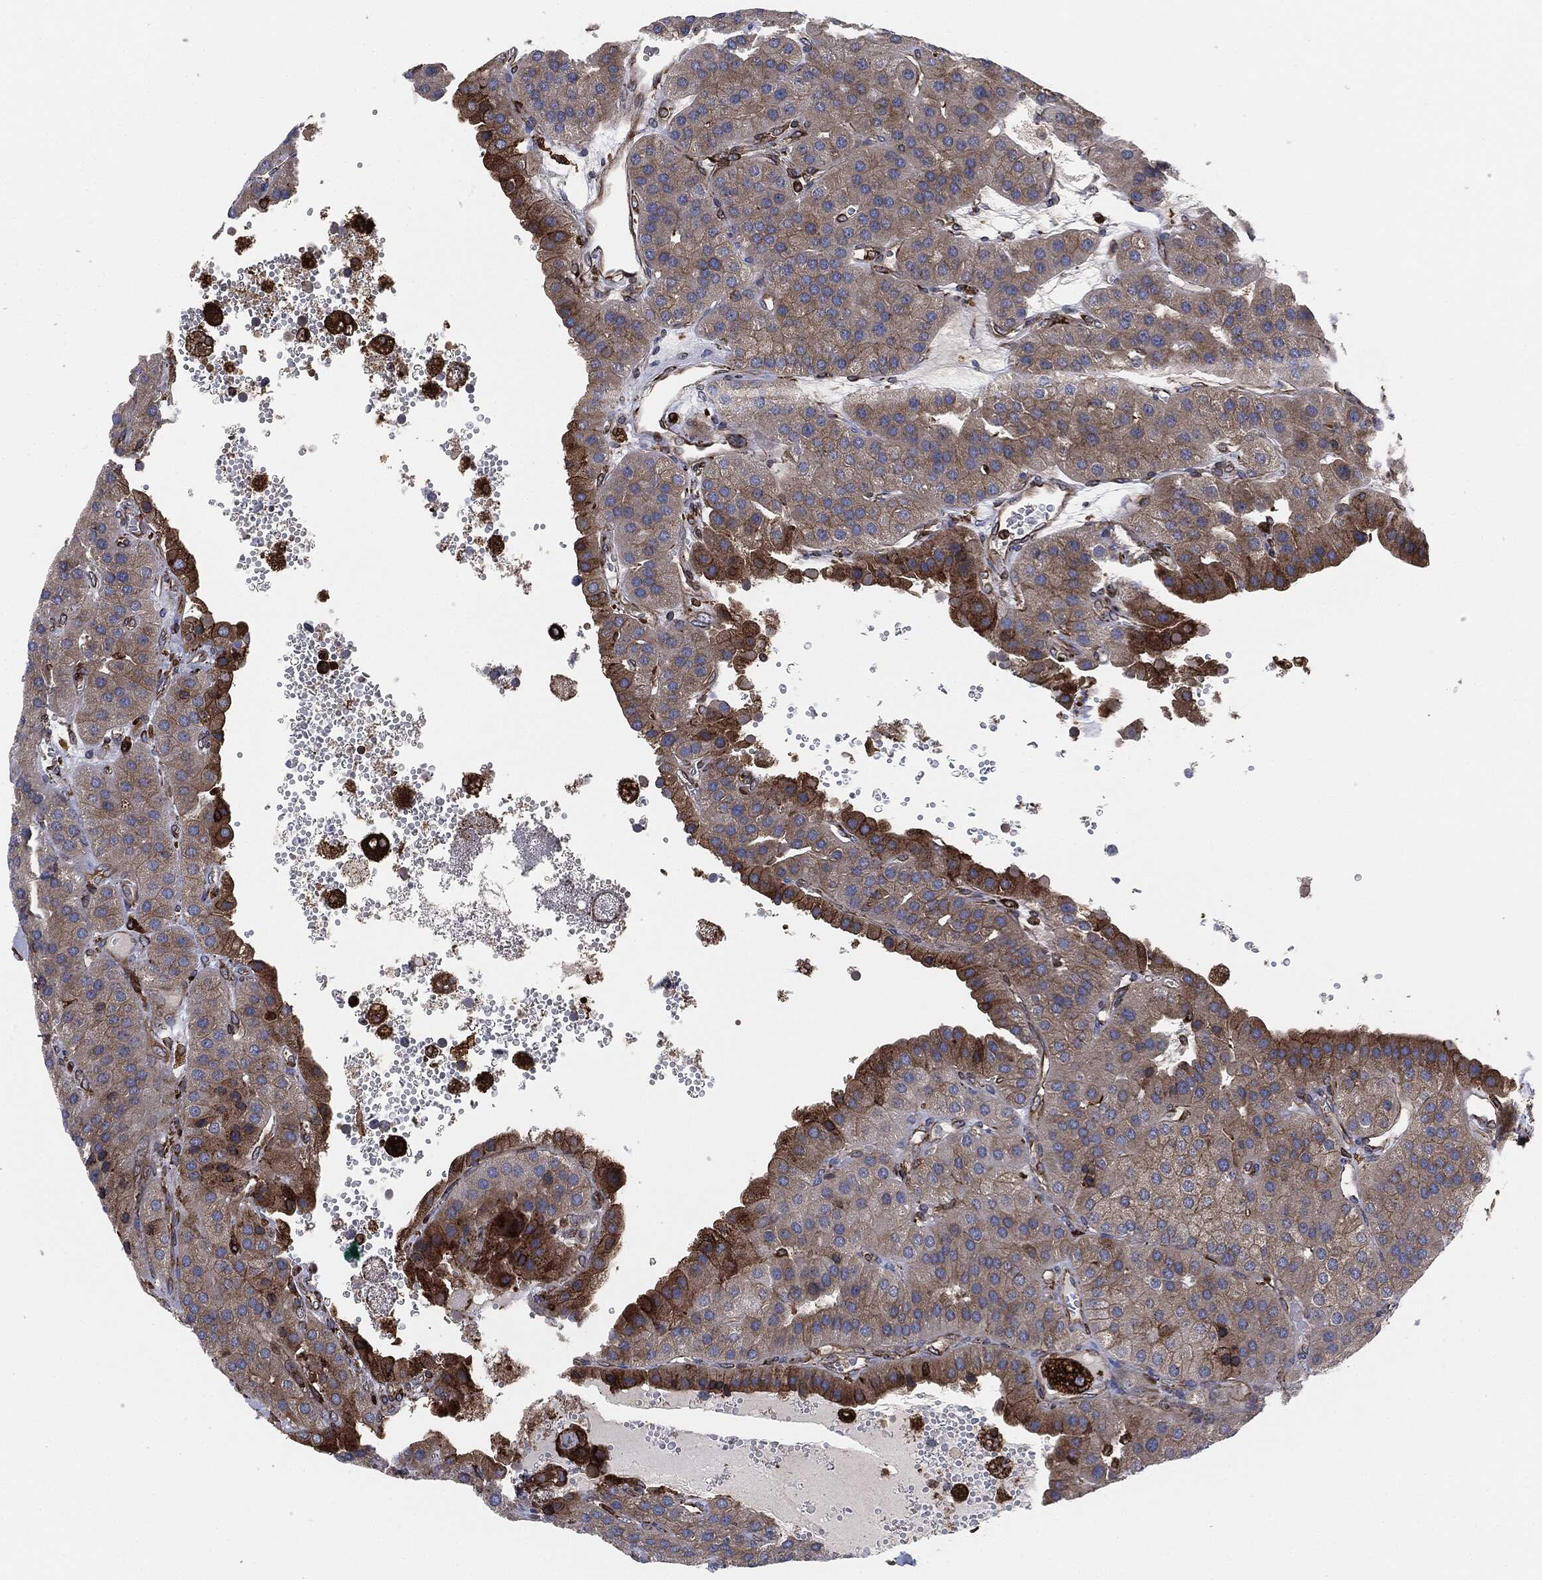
{"staining": {"intensity": "strong", "quantity": "<25%", "location": "cytoplasmic/membranous"}, "tissue": "parathyroid gland", "cell_type": "Glandular cells", "image_type": "normal", "snomed": [{"axis": "morphology", "description": "Normal tissue, NOS"}, {"axis": "morphology", "description": "Adenoma, NOS"}, {"axis": "topography", "description": "Parathyroid gland"}], "caption": "Unremarkable parathyroid gland displays strong cytoplasmic/membranous positivity in approximately <25% of glandular cells.", "gene": "CALR", "patient": {"sex": "female", "age": 86}}